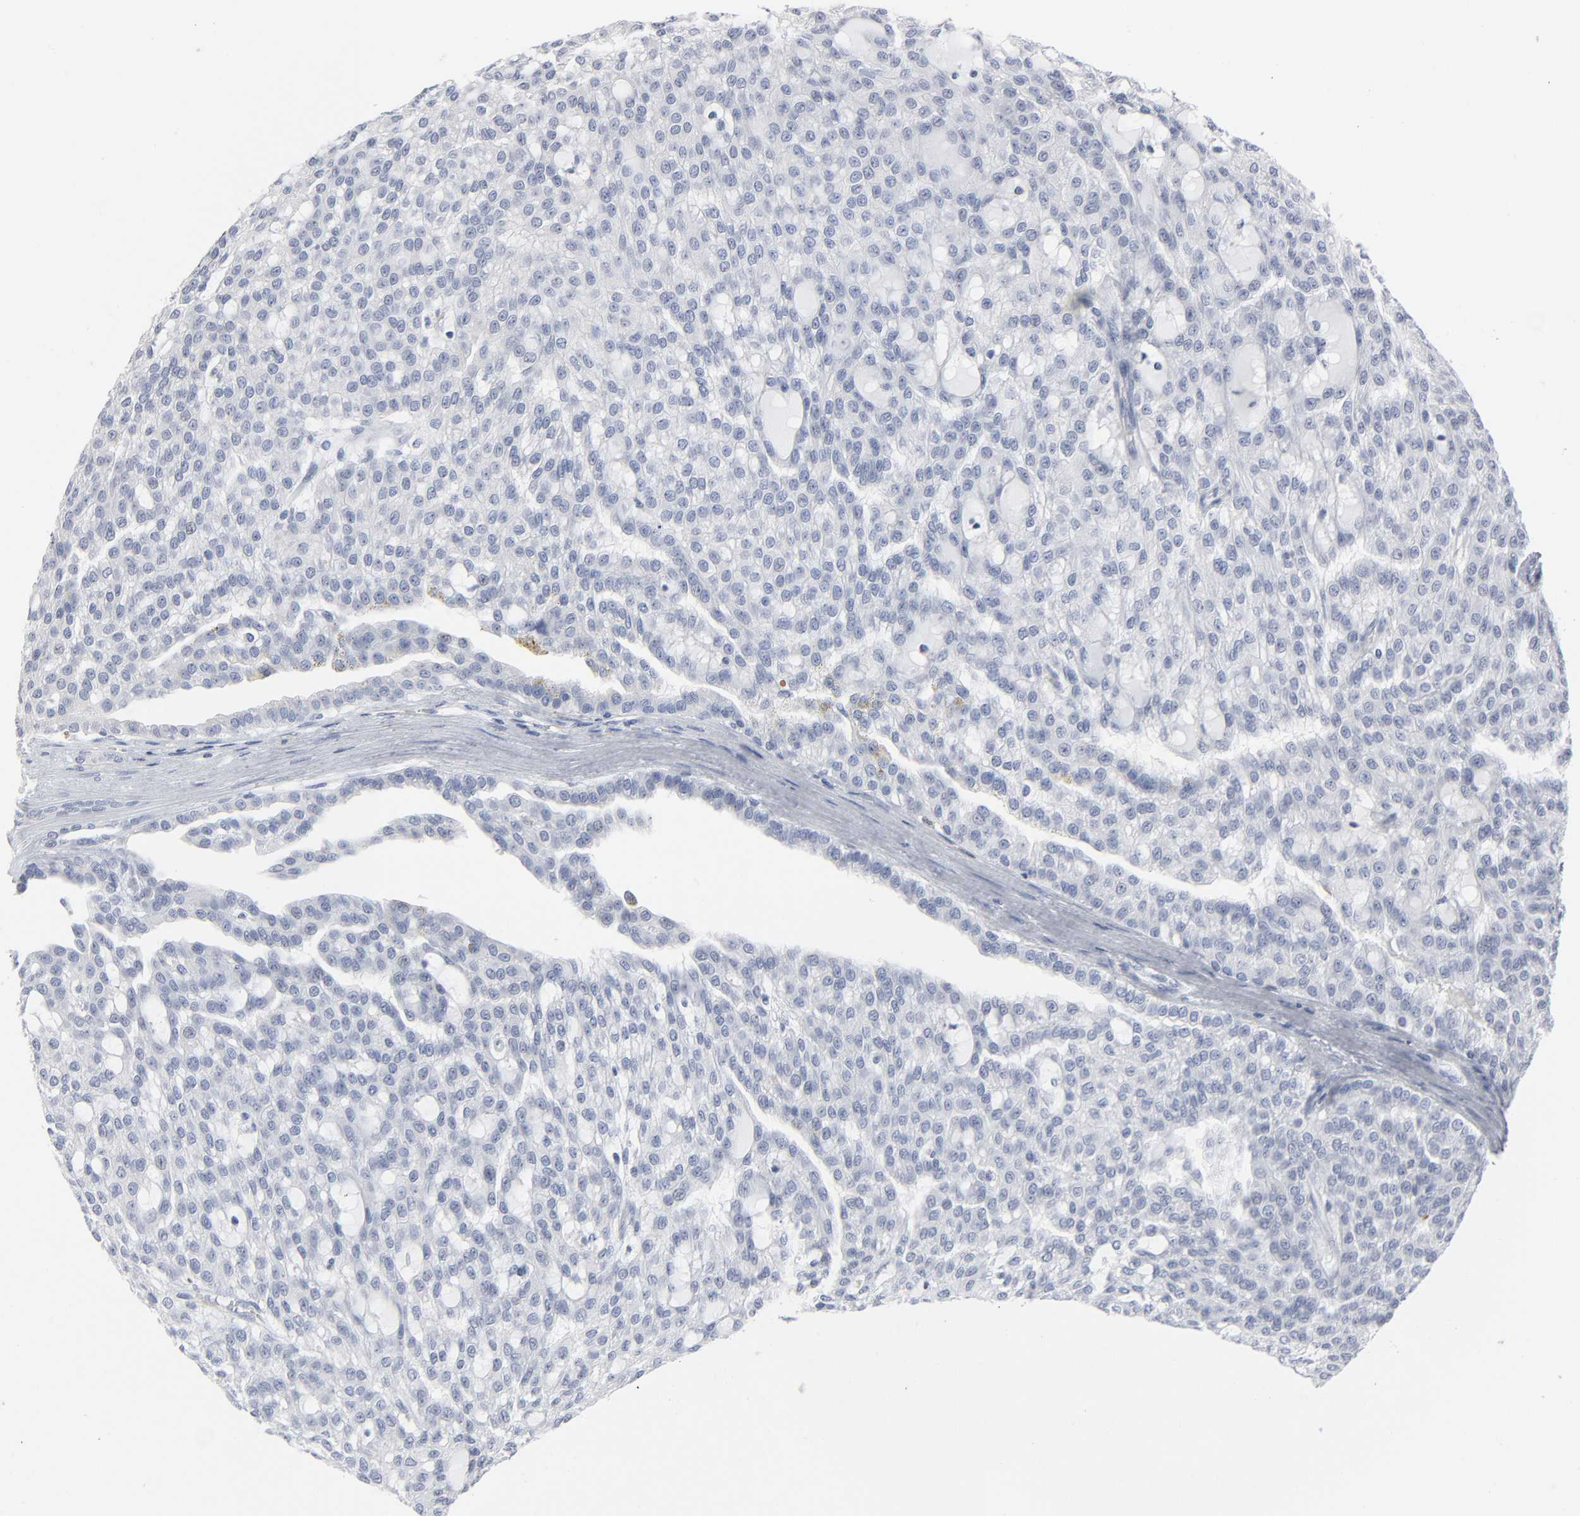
{"staining": {"intensity": "negative", "quantity": "none", "location": "none"}, "tissue": "renal cancer", "cell_type": "Tumor cells", "image_type": "cancer", "snomed": [{"axis": "morphology", "description": "Adenocarcinoma, NOS"}, {"axis": "topography", "description": "Kidney"}], "caption": "The image exhibits no staining of tumor cells in renal cancer (adenocarcinoma). The staining was performed using DAB (3,3'-diaminobenzidine) to visualize the protein expression in brown, while the nuclei were stained in blue with hematoxylin (Magnification: 20x).", "gene": "PAGE1", "patient": {"sex": "male", "age": 63}}